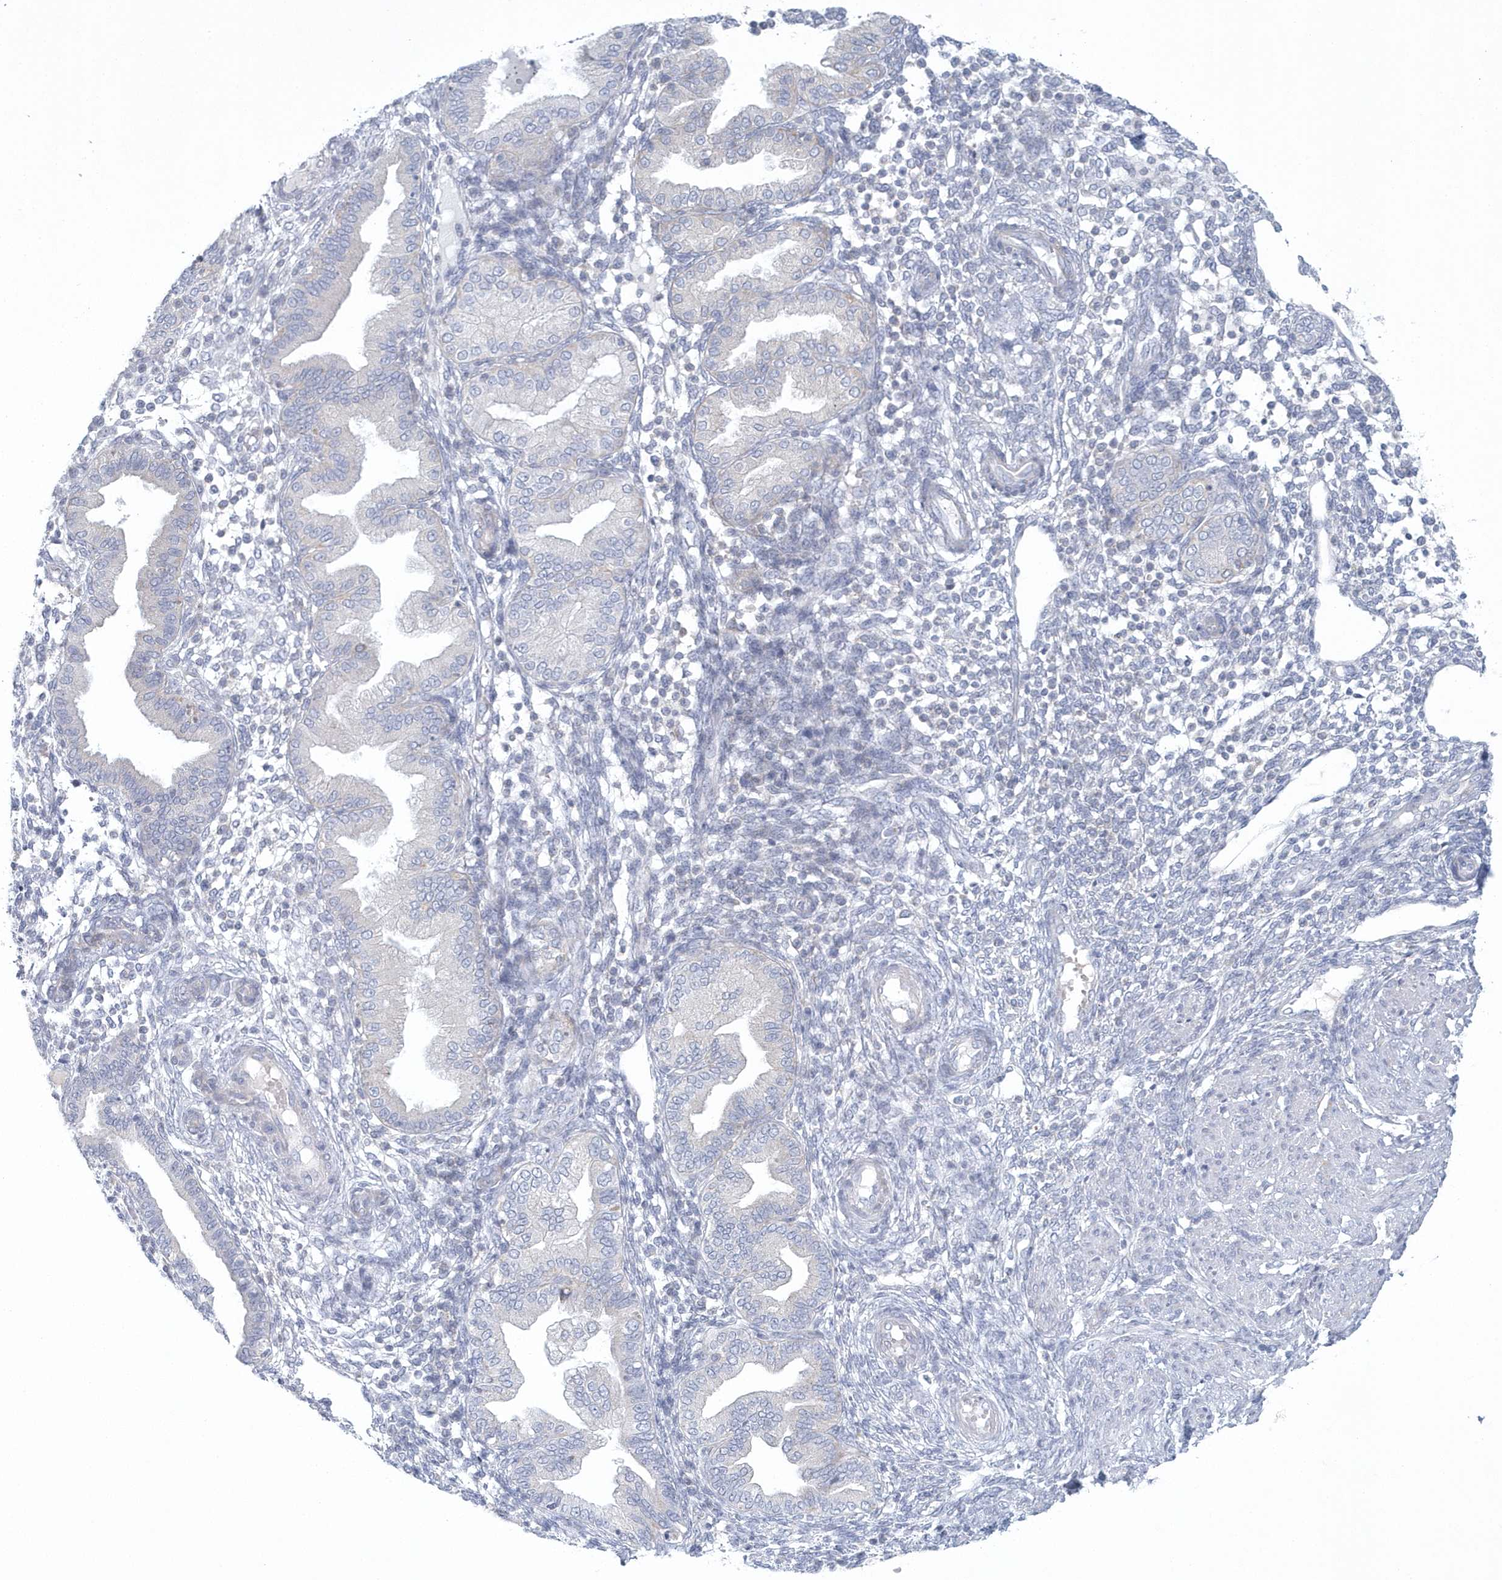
{"staining": {"intensity": "negative", "quantity": "none", "location": "none"}, "tissue": "endometrium", "cell_type": "Cells in endometrial stroma", "image_type": "normal", "snomed": [{"axis": "morphology", "description": "Normal tissue, NOS"}, {"axis": "topography", "description": "Endometrium"}], "caption": "An image of human endometrium is negative for staining in cells in endometrial stroma.", "gene": "NIPAL1", "patient": {"sex": "female", "age": 53}}